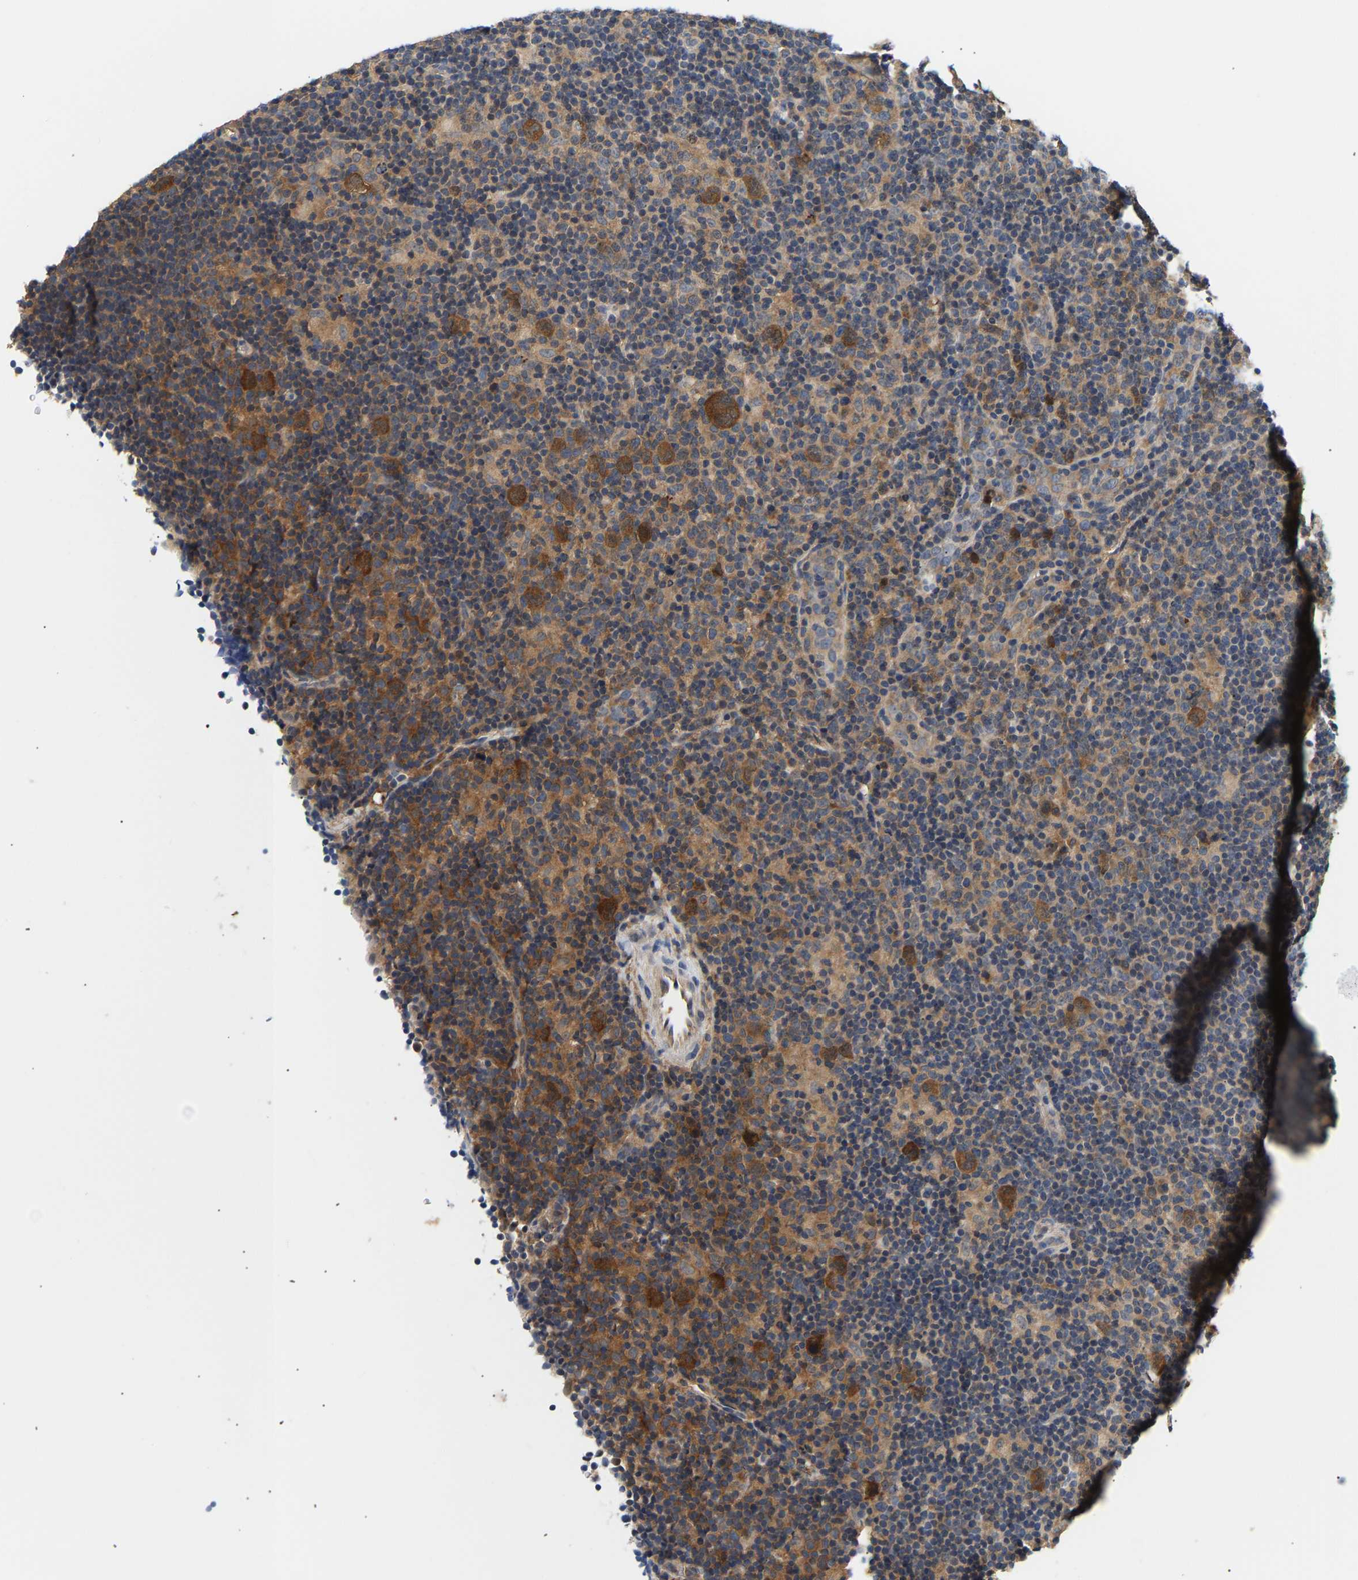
{"staining": {"intensity": "strong", "quantity": ">75%", "location": "cytoplasmic/membranous"}, "tissue": "lymphoma", "cell_type": "Tumor cells", "image_type": "cancer", "snomed": [{"axis": "morphology", "description": "Hodgkin's disease, NOS"}, {"axis": "topography", "description": "Lymph node"}], "caption": "Approximately >75% of tumor cells in human Hodgkin's disease reveal strong cytoplasmic/membranous protein expression as visualized by brown immunohistochemical staining.", "gene": "PPID", "patient": {"sex": "female", "age": 57}}